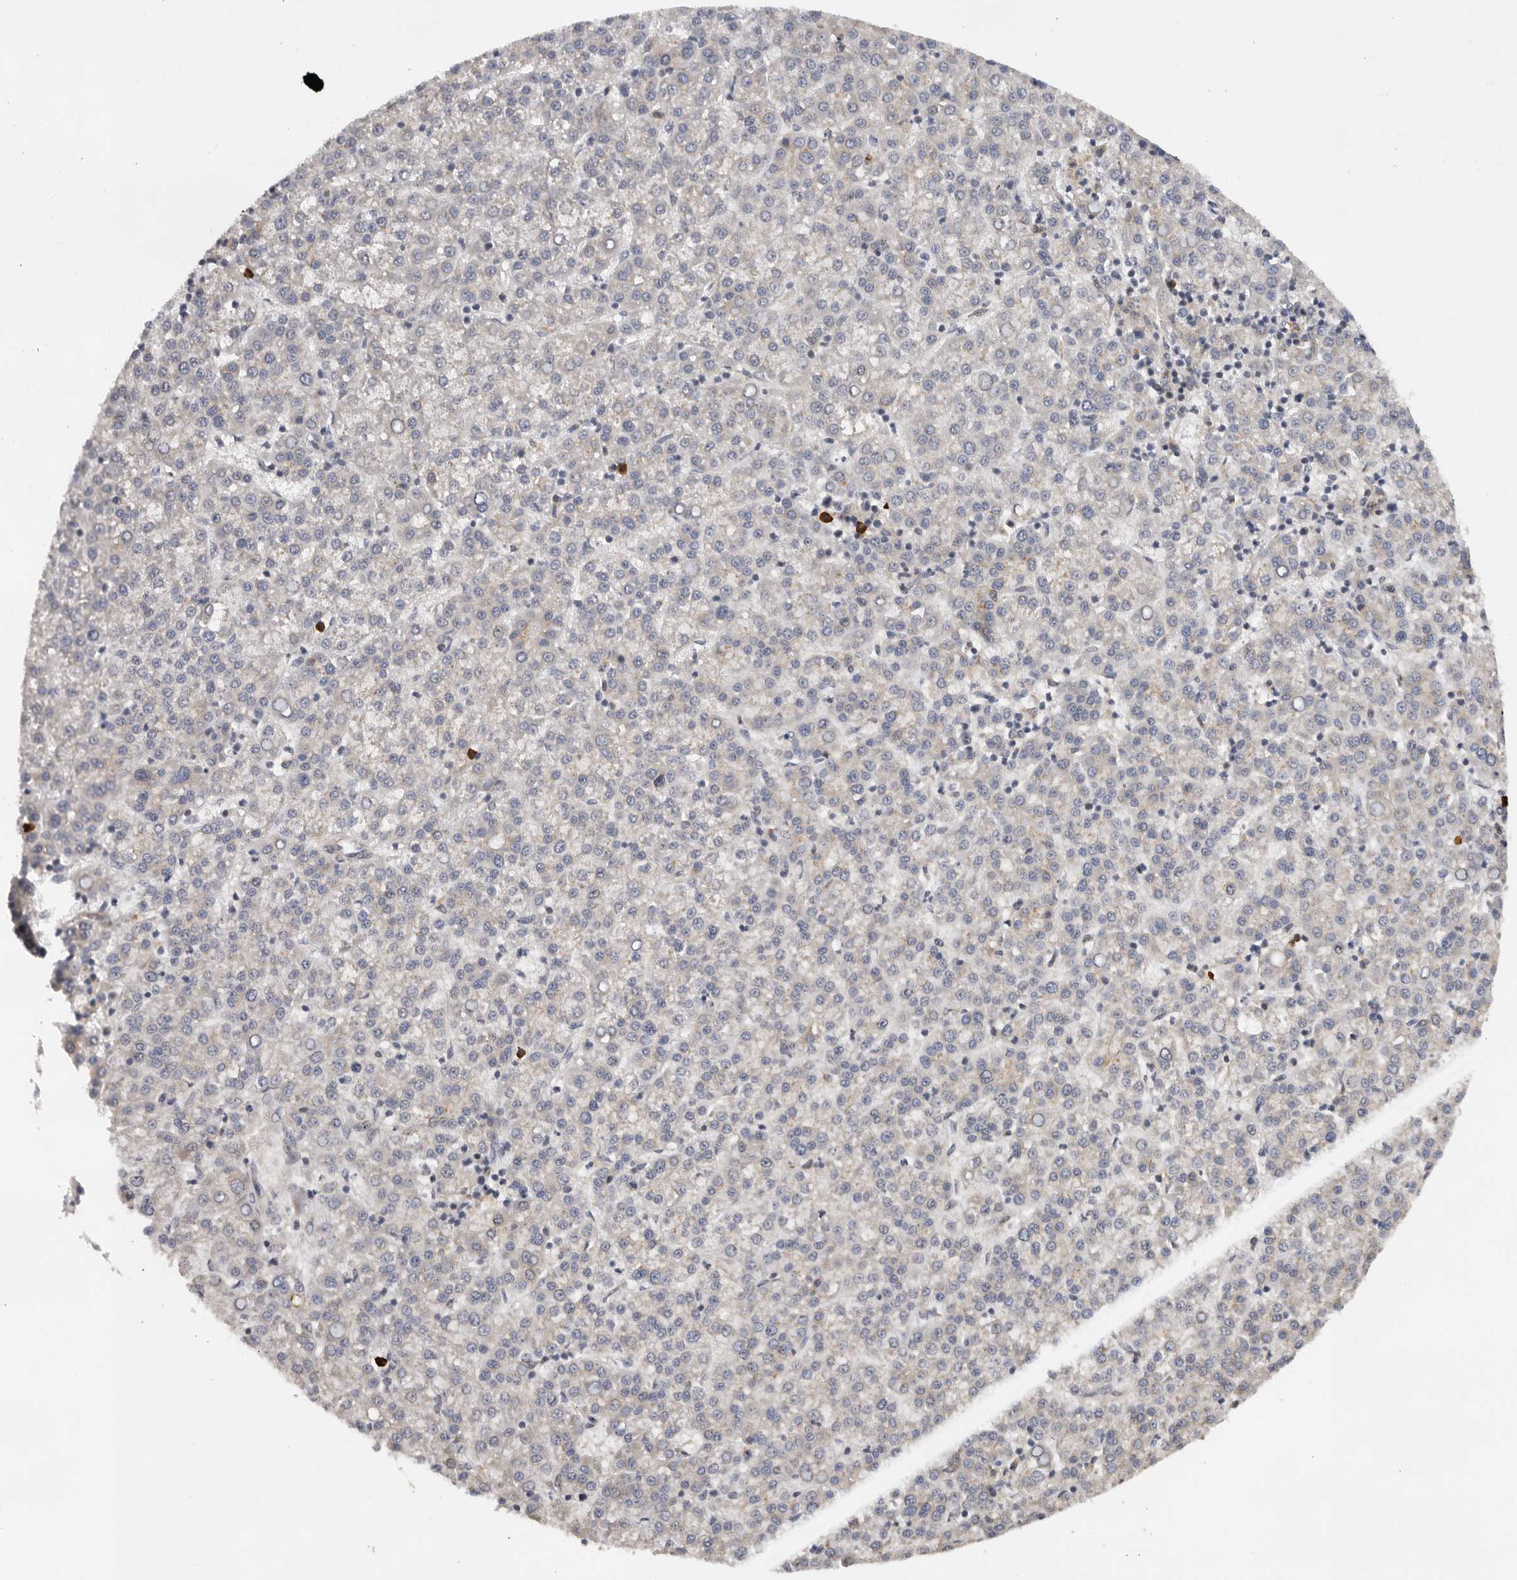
{"staining": {"intensity": "negative", "quantity": "none", "location": "none"}, "tissue": "liver cancer", "cell_type": "Tumor cells", "image_type": "cancer", "snomed": [{"axis": "morphology", "description": "Carcinoma, Hepatocellular, NOS"}, {"axis": "topography", "description": "Liver"}], "caption": "Photomicrograph shows no protein staining in tumor cells of liver cancer (hepatocellular carcinoma) tissue. (DAB IHC with hematoxylin counter stain).", "gene": "RNF157", "patient": {"sex": "female", "age": 58}}